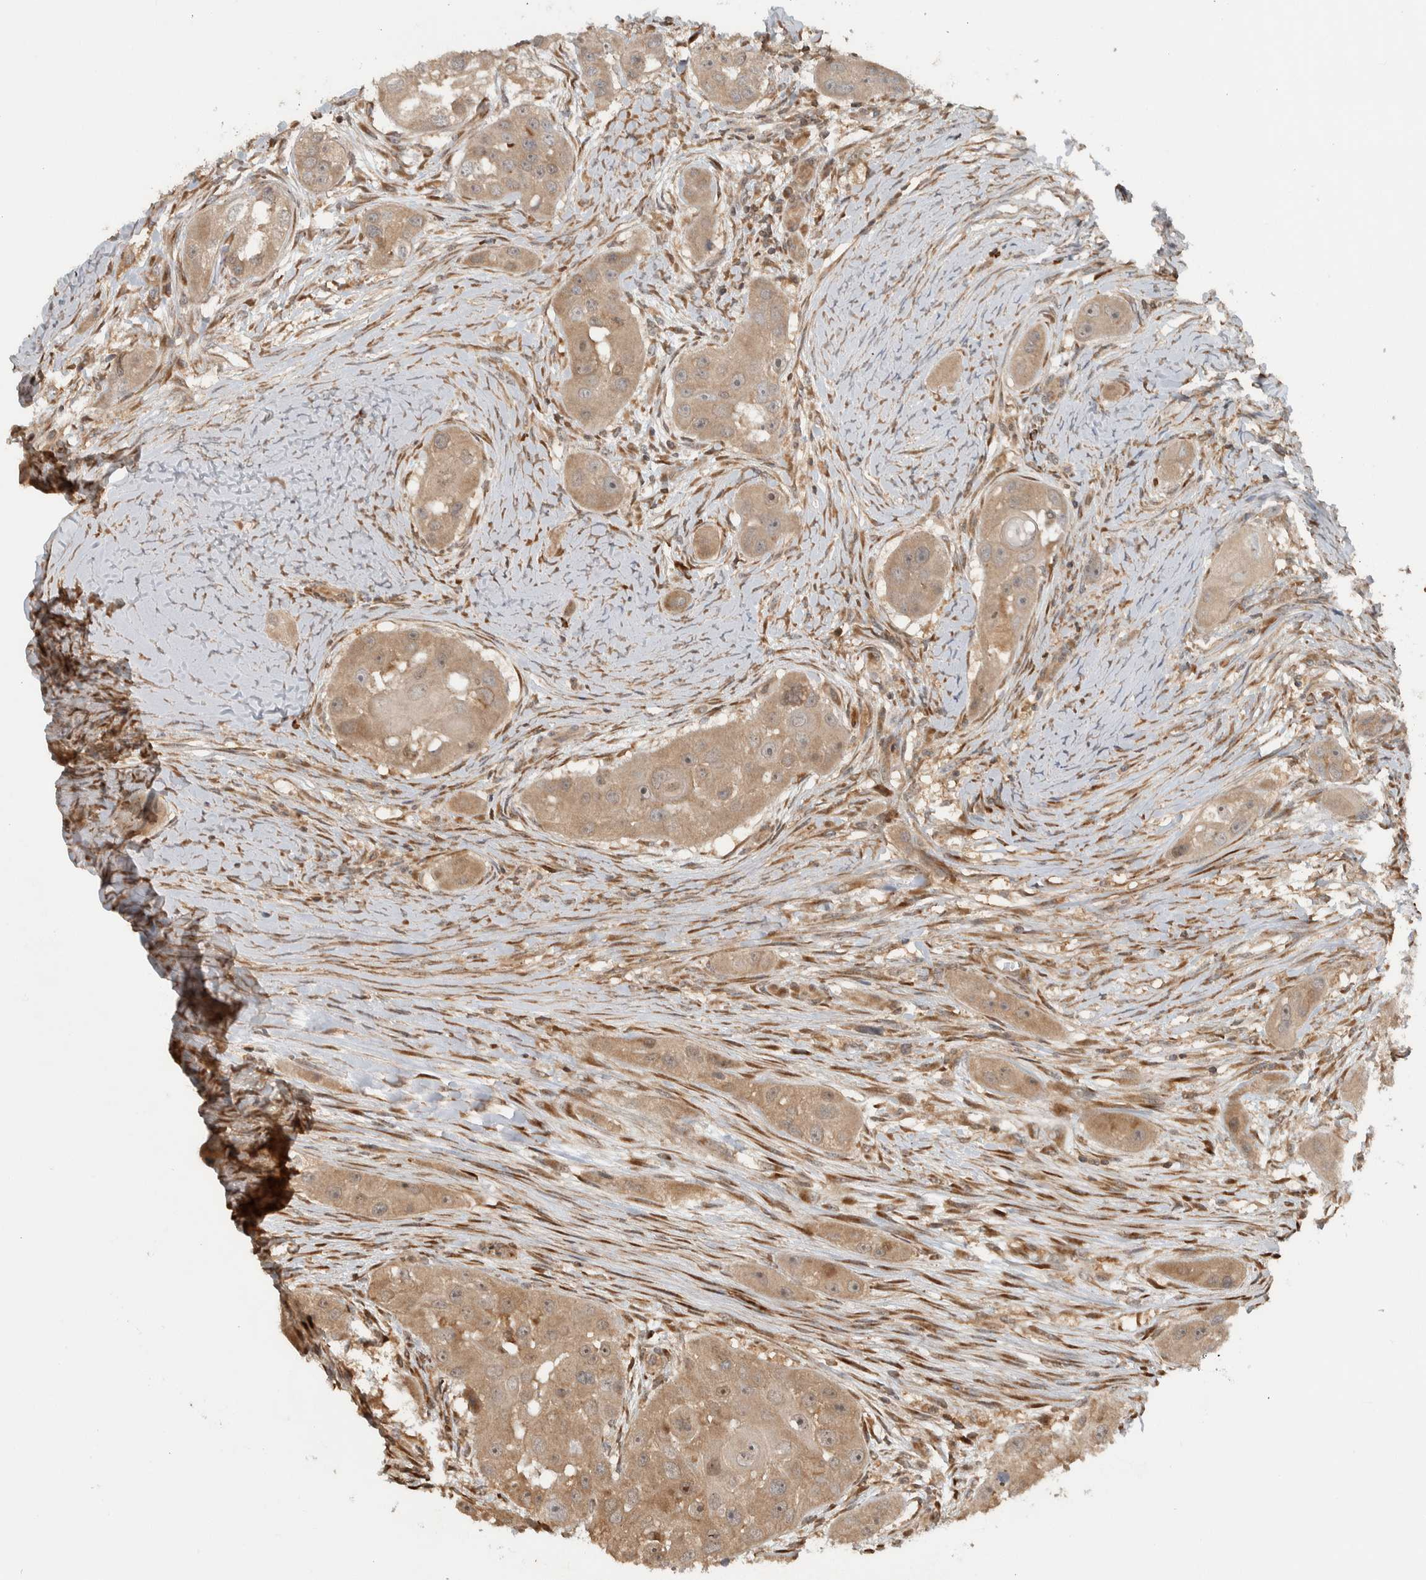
{"staining": {"intensity": "weak", "quantity": ">75%", "location": "cytoplasmic/membranous"}, "tissue": "head and neck cancer", "cell_type": "Tumor cells", "image_type": "cancer", "snomed": [{"axis": "morphology", "description": "Normal tissue, NOS"}, {"axis": "morphology", "description": "Squamous cell carcinoma, NOS"}, {"axis": "topography", "description": "Skeletal muscle"}, {"axis": "topography", "description": "Head-Neck"}], "caption": "Immunohistochemical staining of head and neck cancer displays low levels of weak cytoplasmic/membranous positivity in approximately >75% of tumor cells. (DAB IHC, brown staining for protein, blue staining for nuclei).", "gene": "CNTROB", "patient": {"sex": "male", "age": 51}}